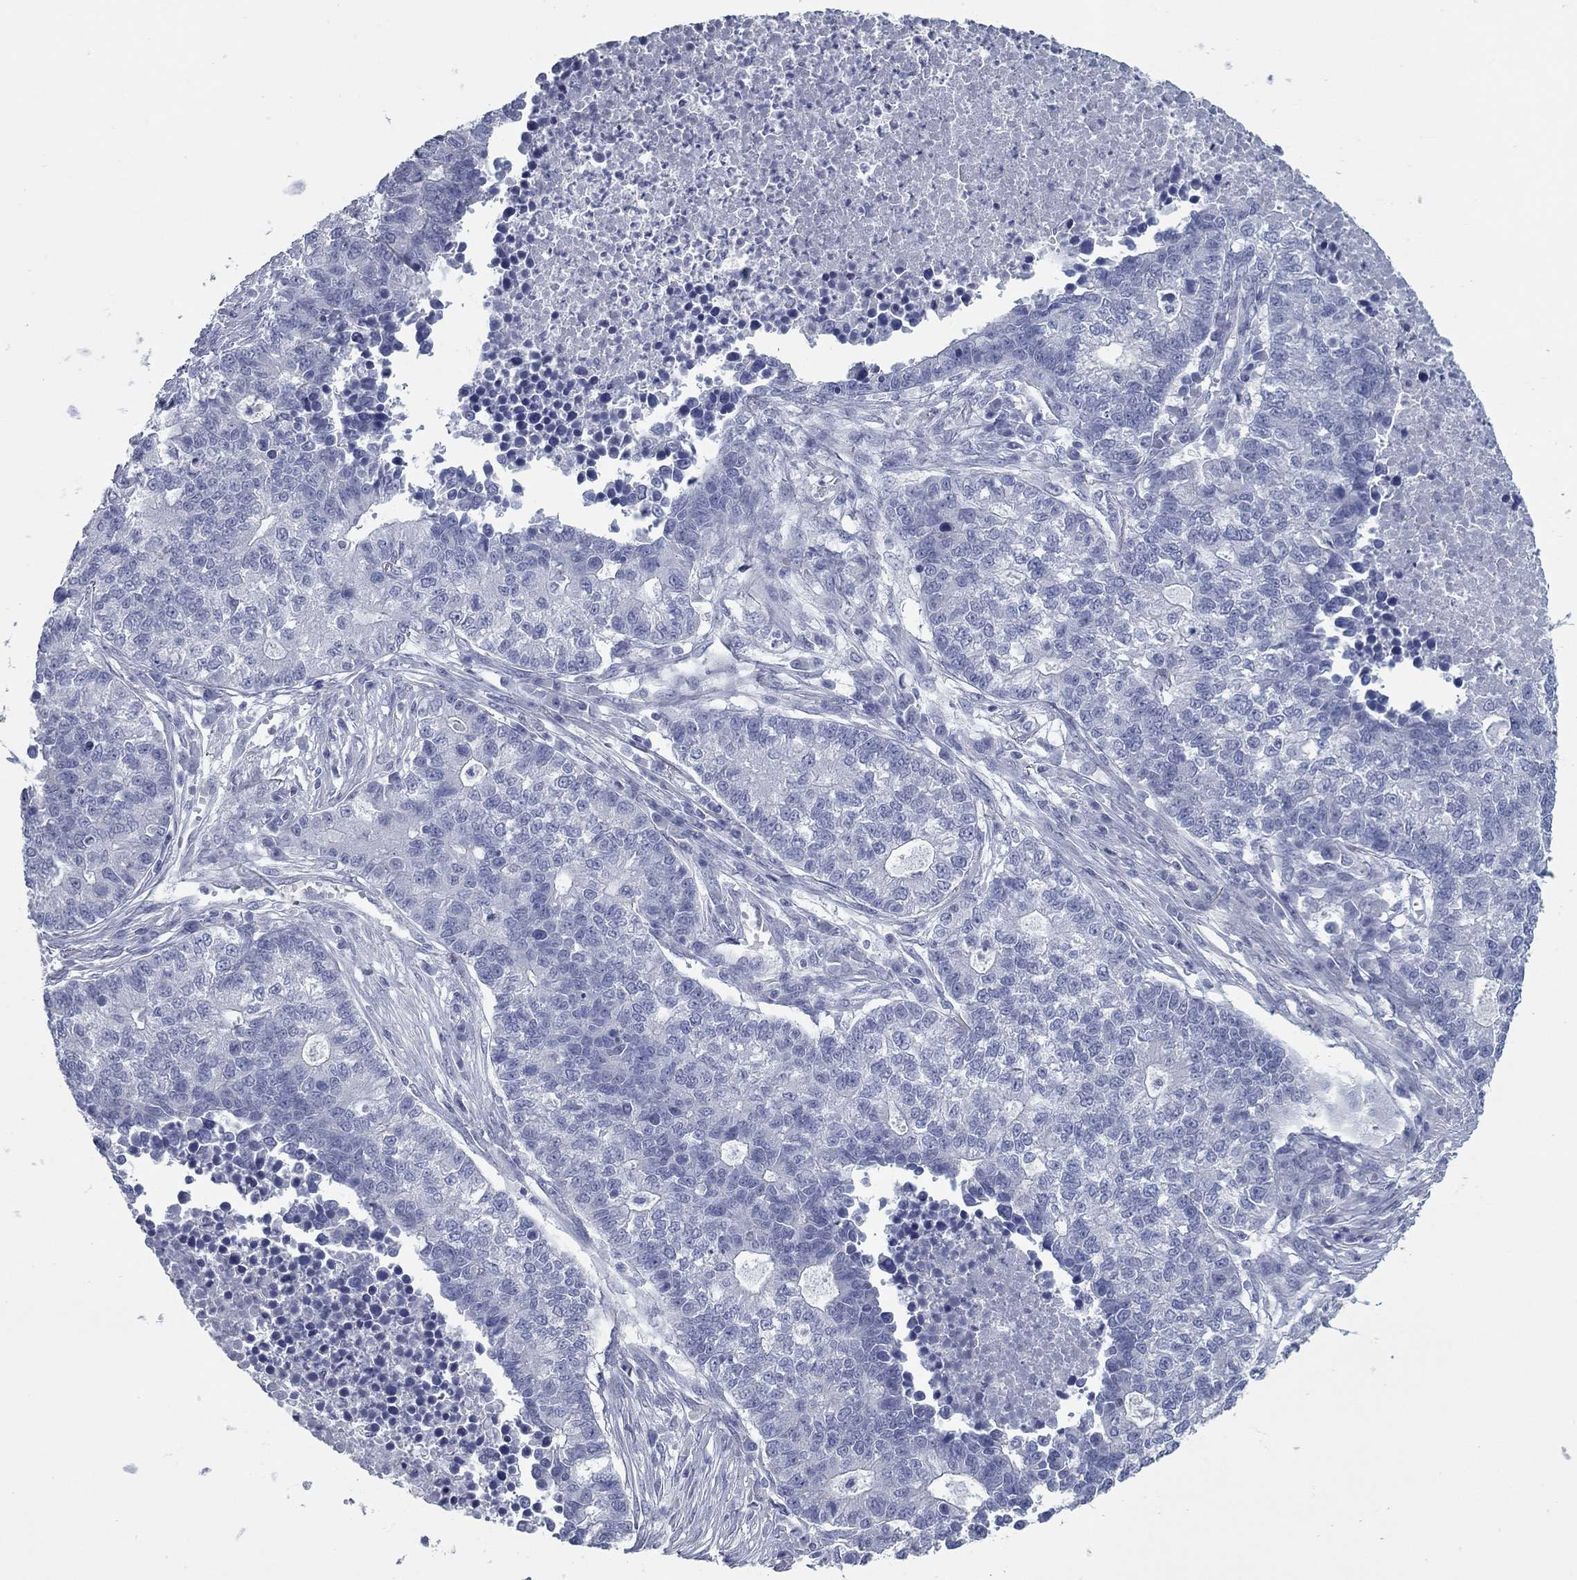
{"staining": {"intensity": "negative", "quantity": "none", "location": "none"}, "tissue": "lung cancer", "cell_type": "Tumor cells", "image_type": "cancer", "snomed": [{"axis": "morphology", "description": "Adenocarcinoma, NOS"}, {"axis": "topography", "description": "Lung"}], "caption": "Micrograph shows no protein expression in tumor cells of adenocarcinoma (lung) tissue.", "gene": "KIRREL2", "patient": {"sex": "male", "age": 57}}